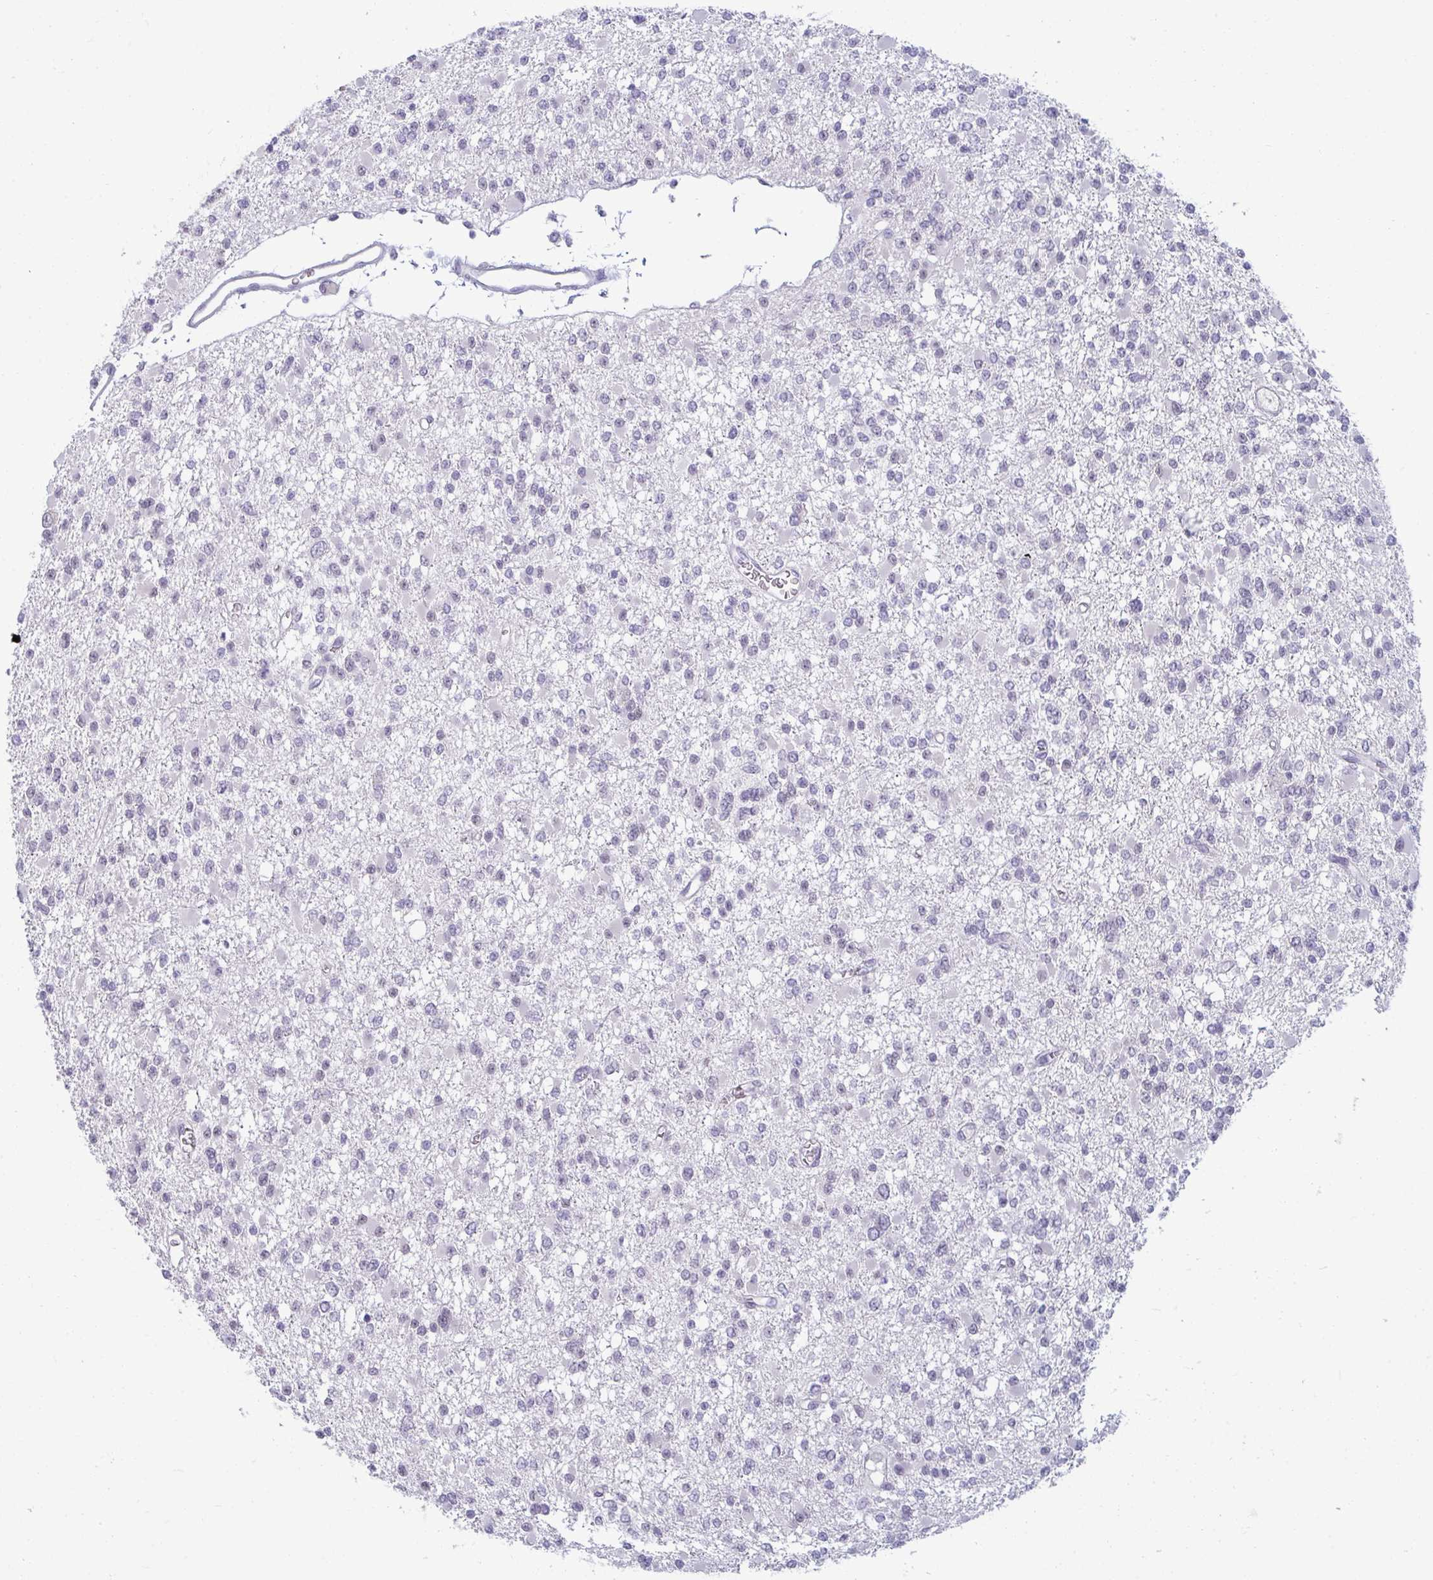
{"staining": {"intensity": "negative", "quantity": "none", "location": "none"}, "tissue": "glioma", "cell_type": "Tumor cells", "image_type": "cancer", "snomed": [{"axis": "morphology", "description": "Glioma, malignant, Low grade"}, {"axis": "topography", "description": "Brain"}], "caption": "Glioma stained for a protein using IHC shows no staining tumor cells.", "gene": "RNASEH1", "patient": {"sex": "female", "age": 22}}